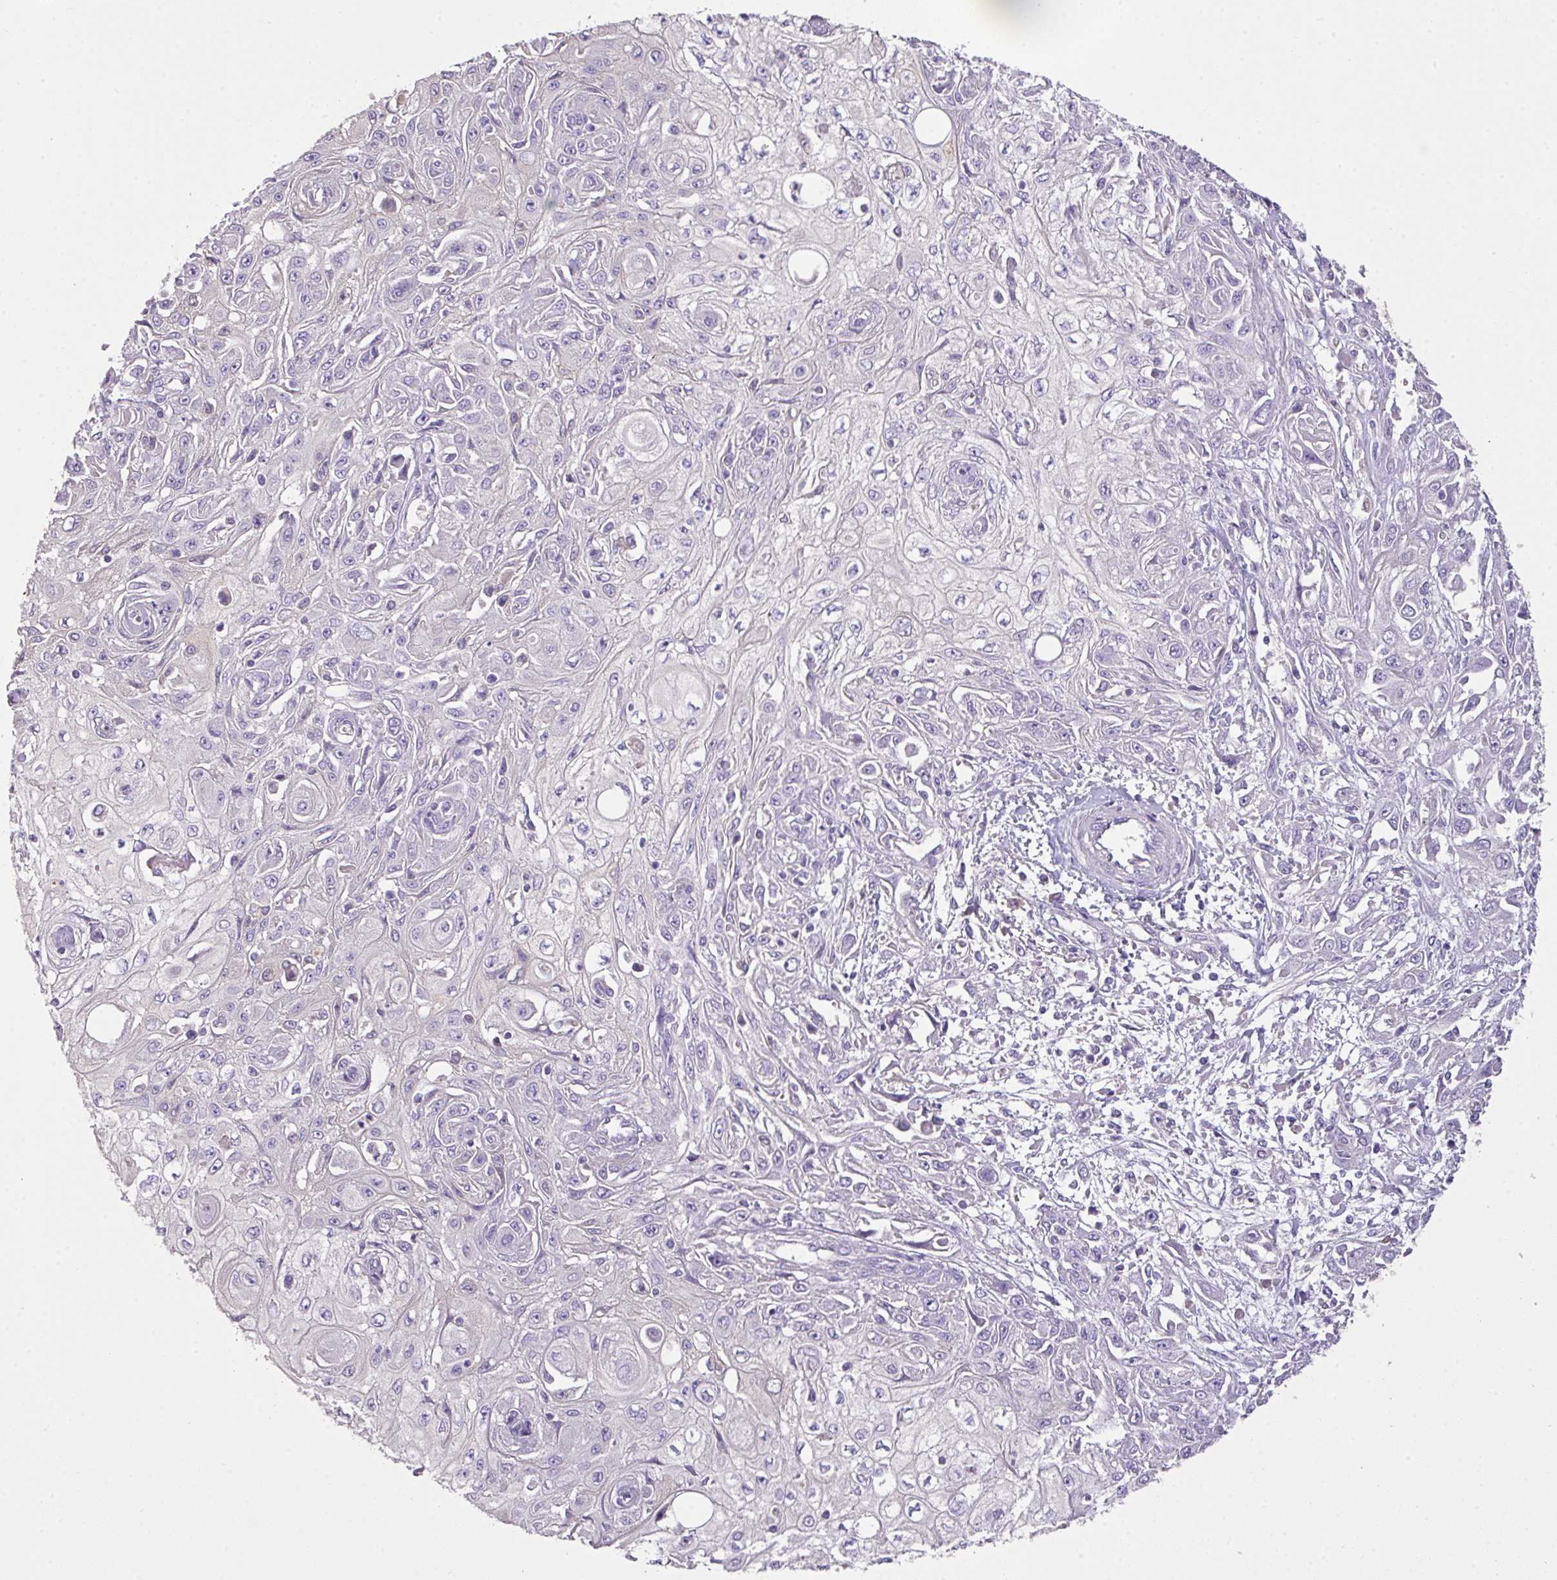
{"staining": {"intensity": "negative", "quantity": "none", "location": "none"}, "tissue": "skin cancer", "cell_type": "Tumor cells", "image_type": "cancer", "snomed": [{"axis": "morphology", "description": "Squamous cell carcinoma, NOS"}, {"axis": "morphology", "description": "Squamous cell carcinoma, metastatic, NOS"}, {"axis": "topography", "description": "Skin"}, {"axis": "topography", "description": "Lymph node"}], "caption": "Skin metastatic squamous cell carcinoma was stained to show a protein in brown. There is no significant staining in tumor cells. (DAB immunohistochemistry (IHC) with hematoxylin counter stain).", "gene": "OR6C6", "patient": {"sex": "male", "age": 75}}